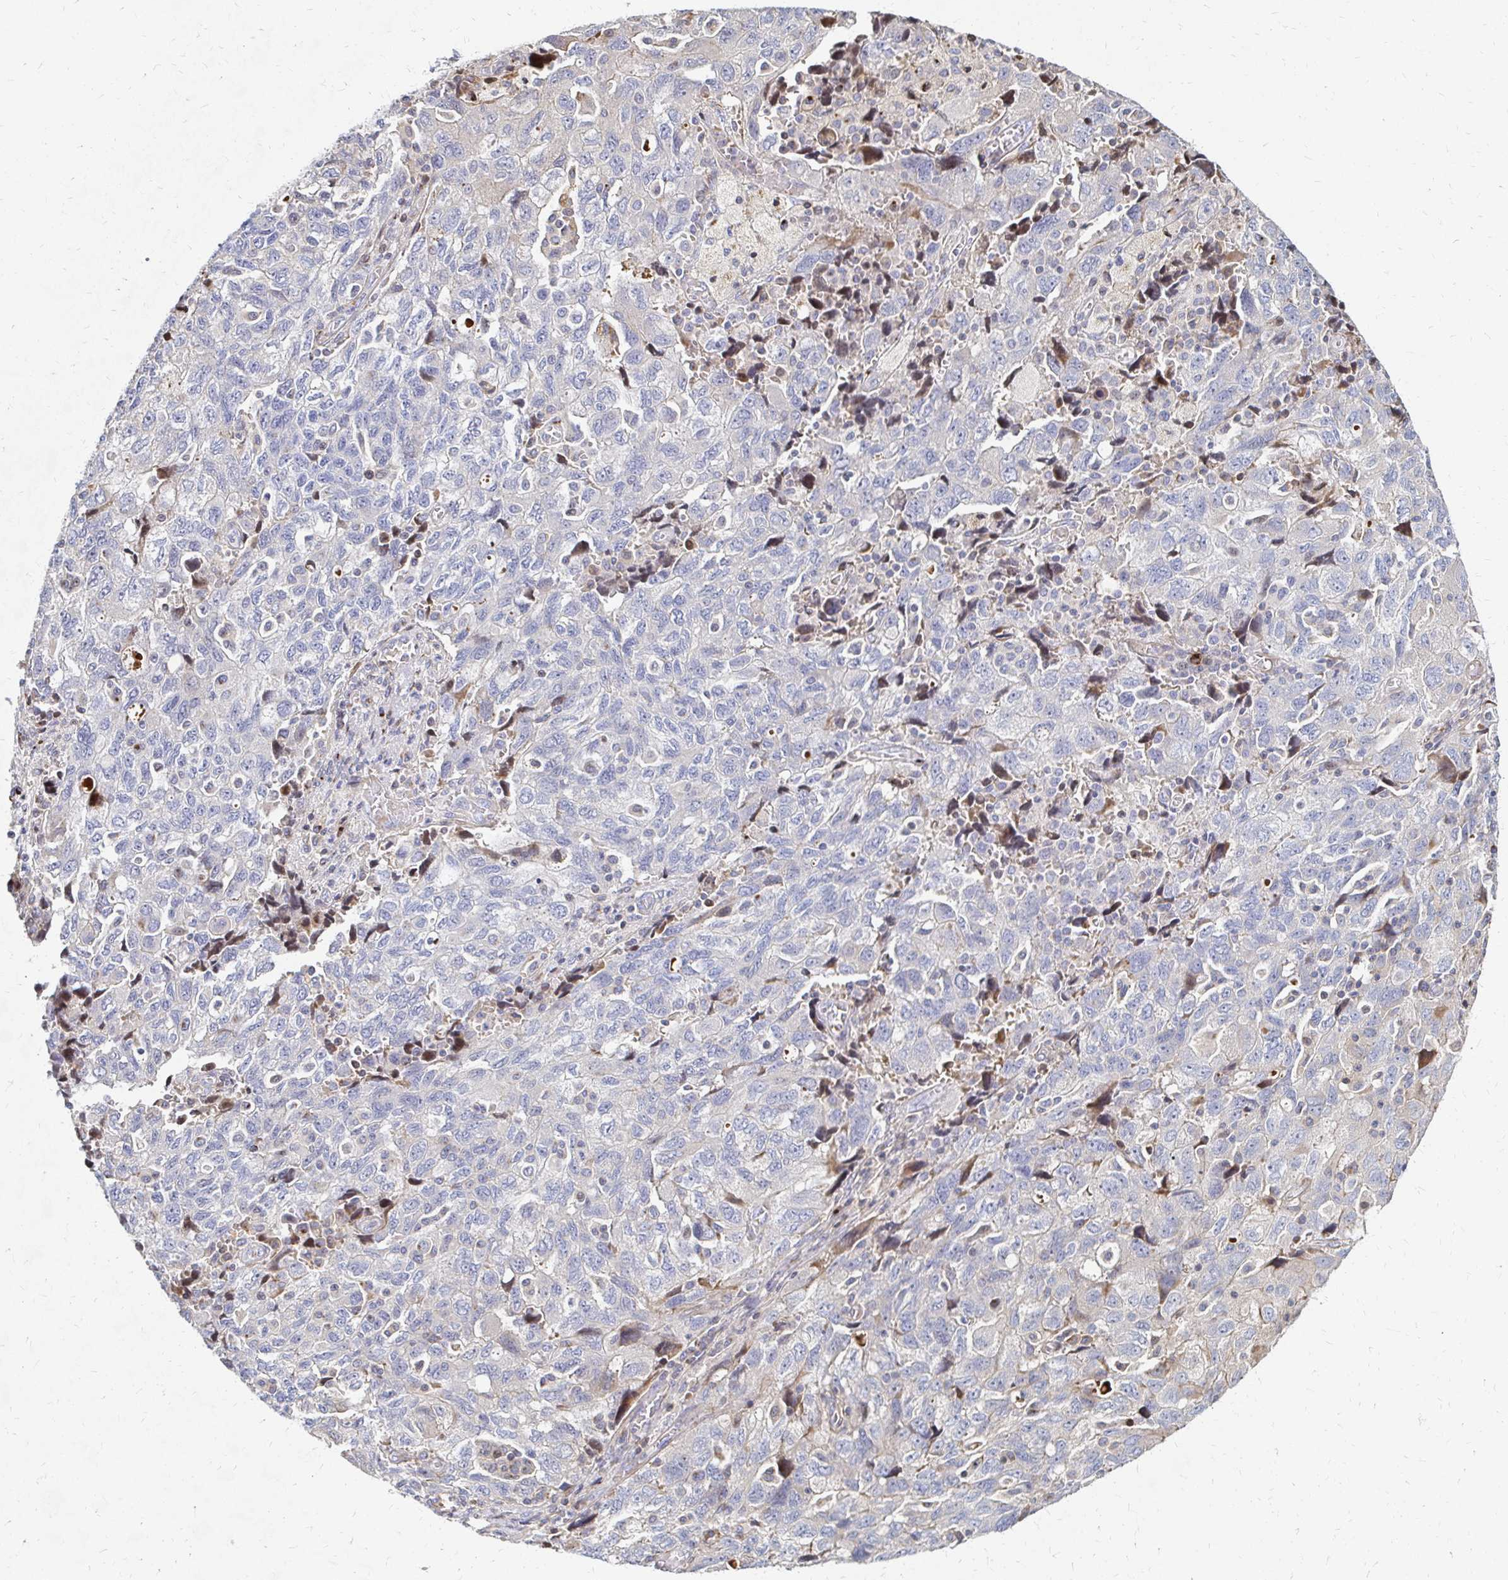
{"staining": {"intensity": "negative", "quantity": "none", "location": "none"}, "tissue": "ovarian cancer", "cell_type": "Tumor cells", "image_type": "cancer", "snomed": [{"axis": "morphology", "description": "Carcinoma, NOS"}, {"axis": "morphology", "description": "Cystadenocarcinoma, serous, NOS"}, {"axis": "topography", "description": "Ovary"}], "caption": "Human ovarian serous cystadenocarcinoma stained for a protein using immunohistochemistry (IHC) demonstrates no expression in tumor cells.", "gene": "MAN1A1", "patient": {"sex": "female", "age": 69}}